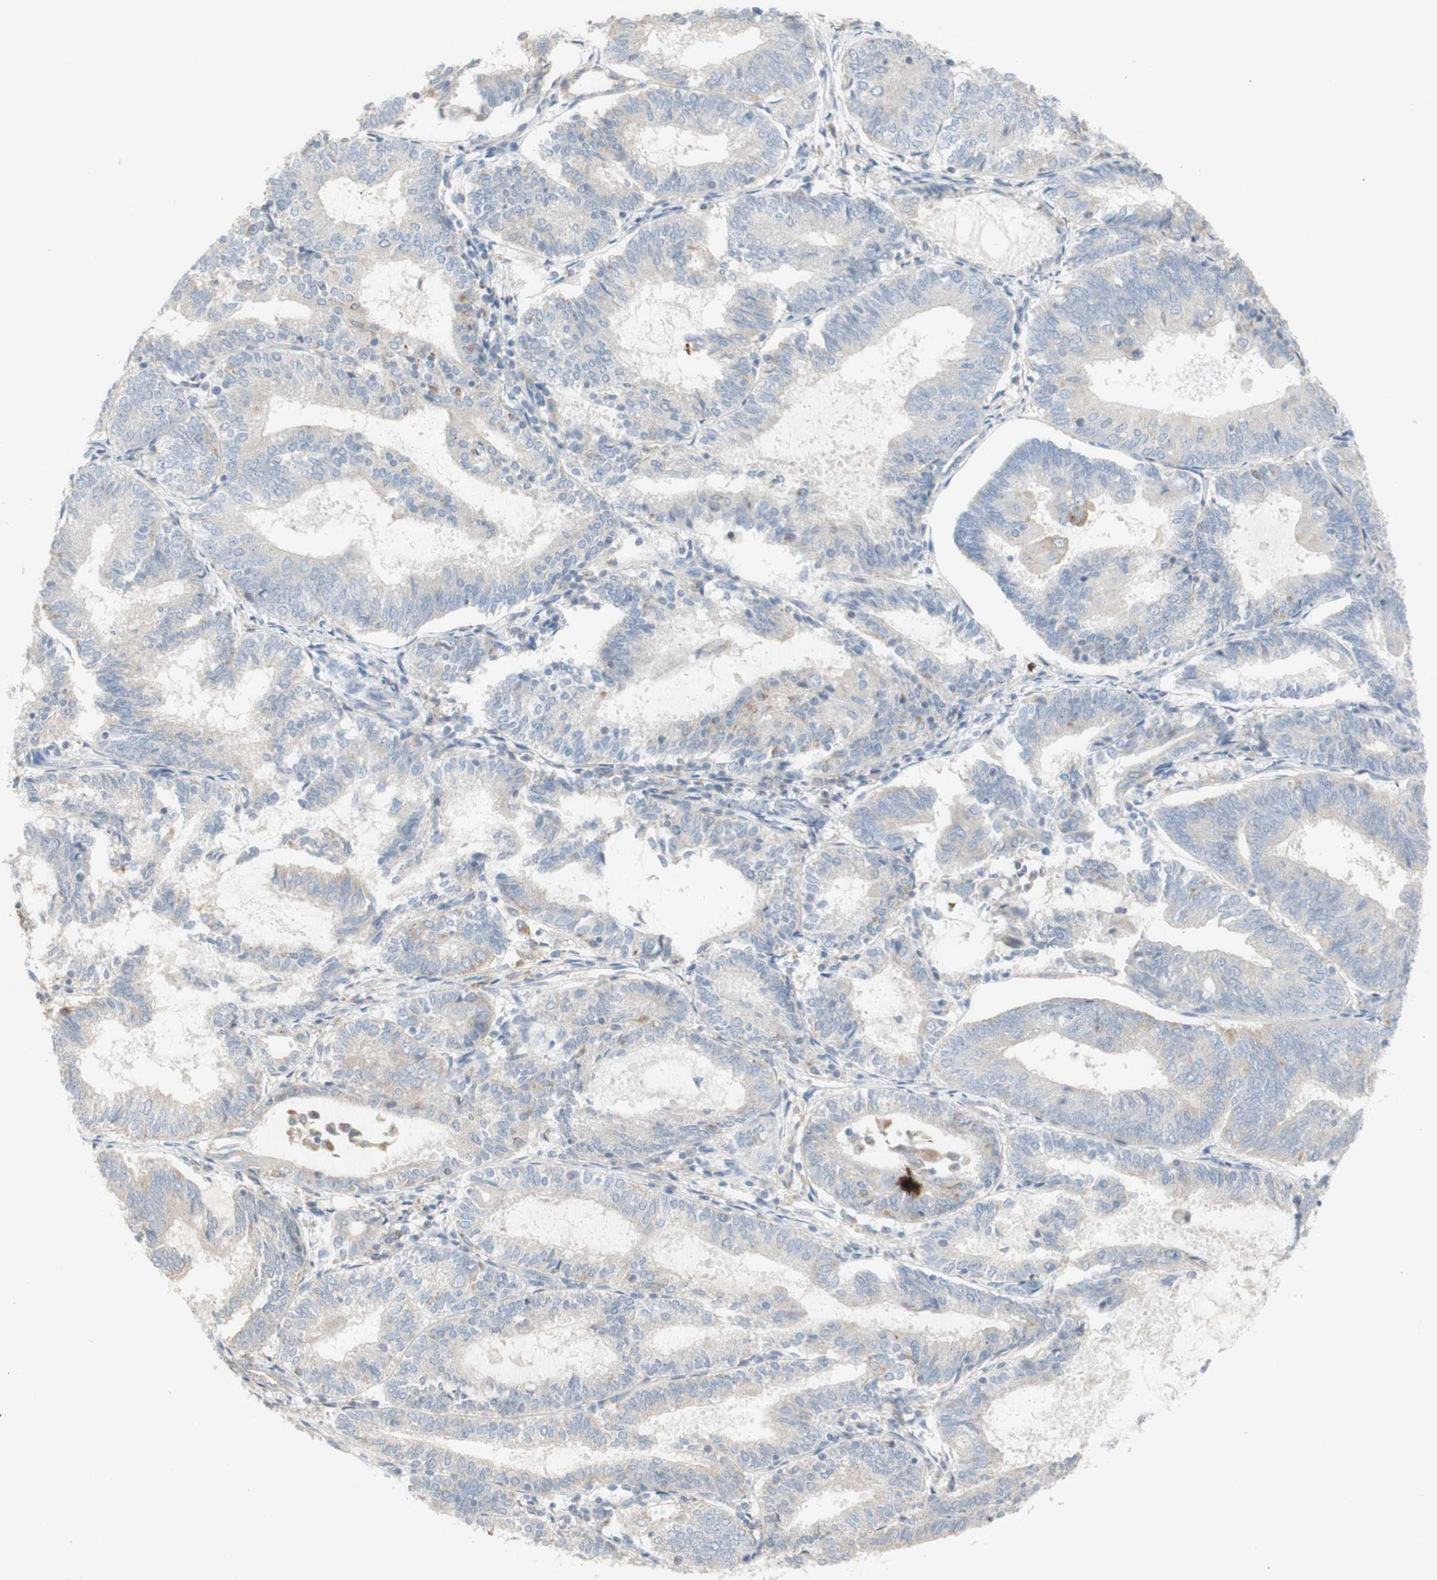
{"staining": {"intensity": "weak", "quantity": "<25%", "location": "cytoplasmic/membranous"}, "tissue": "endometrial cancer", "cell_type": "Tumor cells", "image_type": "cancer", "snomed": [{"axis": "morphology", "description": "Adenocarcinoma, NOS"}, {"axis": "topography", "description": "Endometrium"}], "caption": "Tumor cells are negative for brown protein staining in adenocarcinoma (endometrial).", "gene": "ATP6V1B1", "patient": {"sex": "female", "age": 81}}